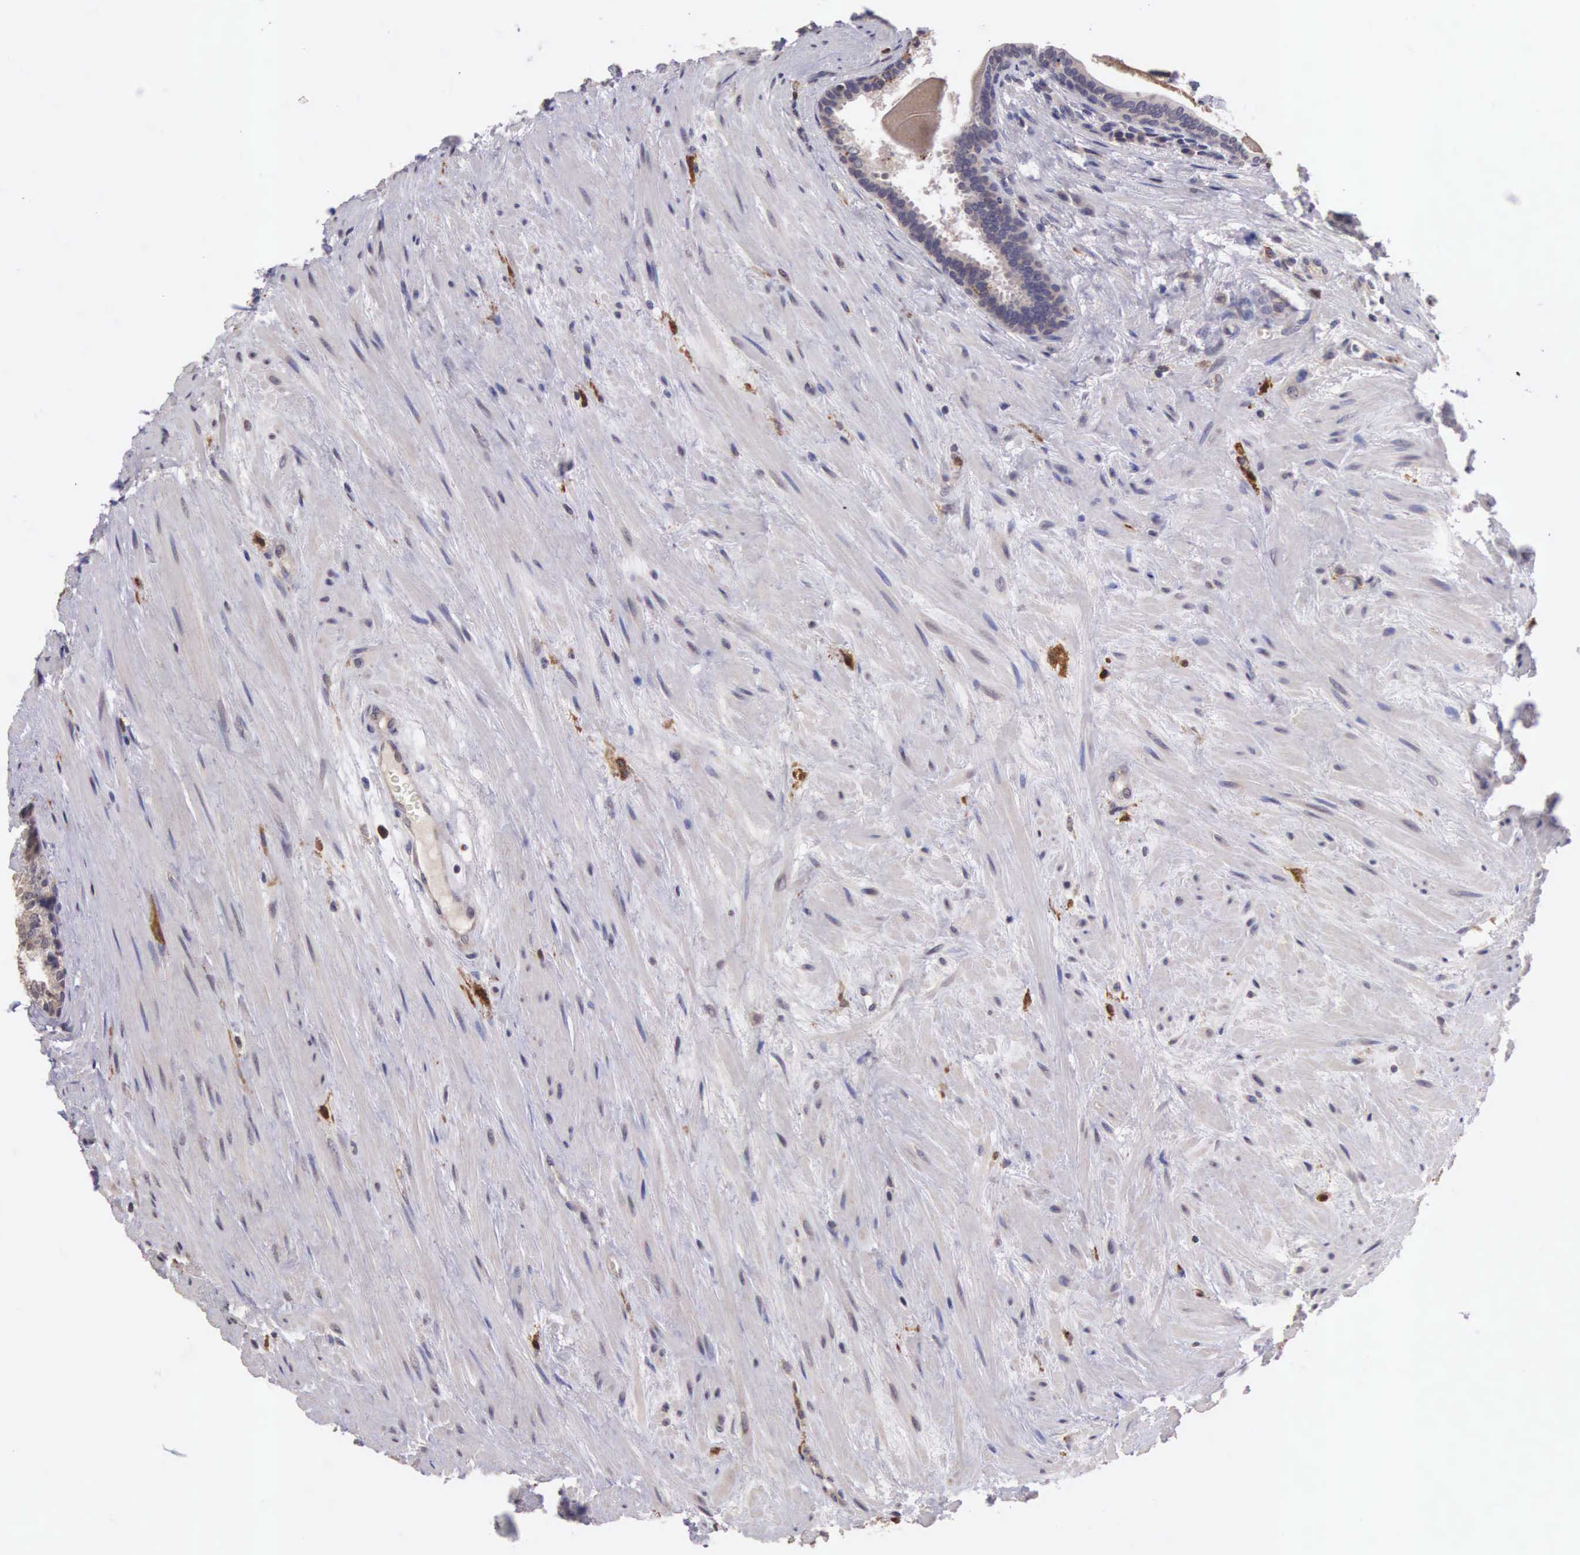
{"staining": {"intensity": "weak", "quantity": "25%-75%", "location": "cytoplasmic/membranous"}, "tissue": "prostate", "cell_type": "Glandular cells", "image_type": "normal", "snomed": [{"axis": "morphology", "description": "Normal tissue, NOS"}, {"axis": "topography", "description": "Prostate"}], "caption": "Normal prostate was stained to show a protein in brown. There is low levels of weak cytoplasmic/membranous staining in approximately 25%-75% of glandular cells. The protein of interest is stained brown, and the nuclei are stained in blue (DAB IHC with brightfield microscopy, high magnification).", "gene": "CDC45", "patient": {"sex": "male", "age": 65}}